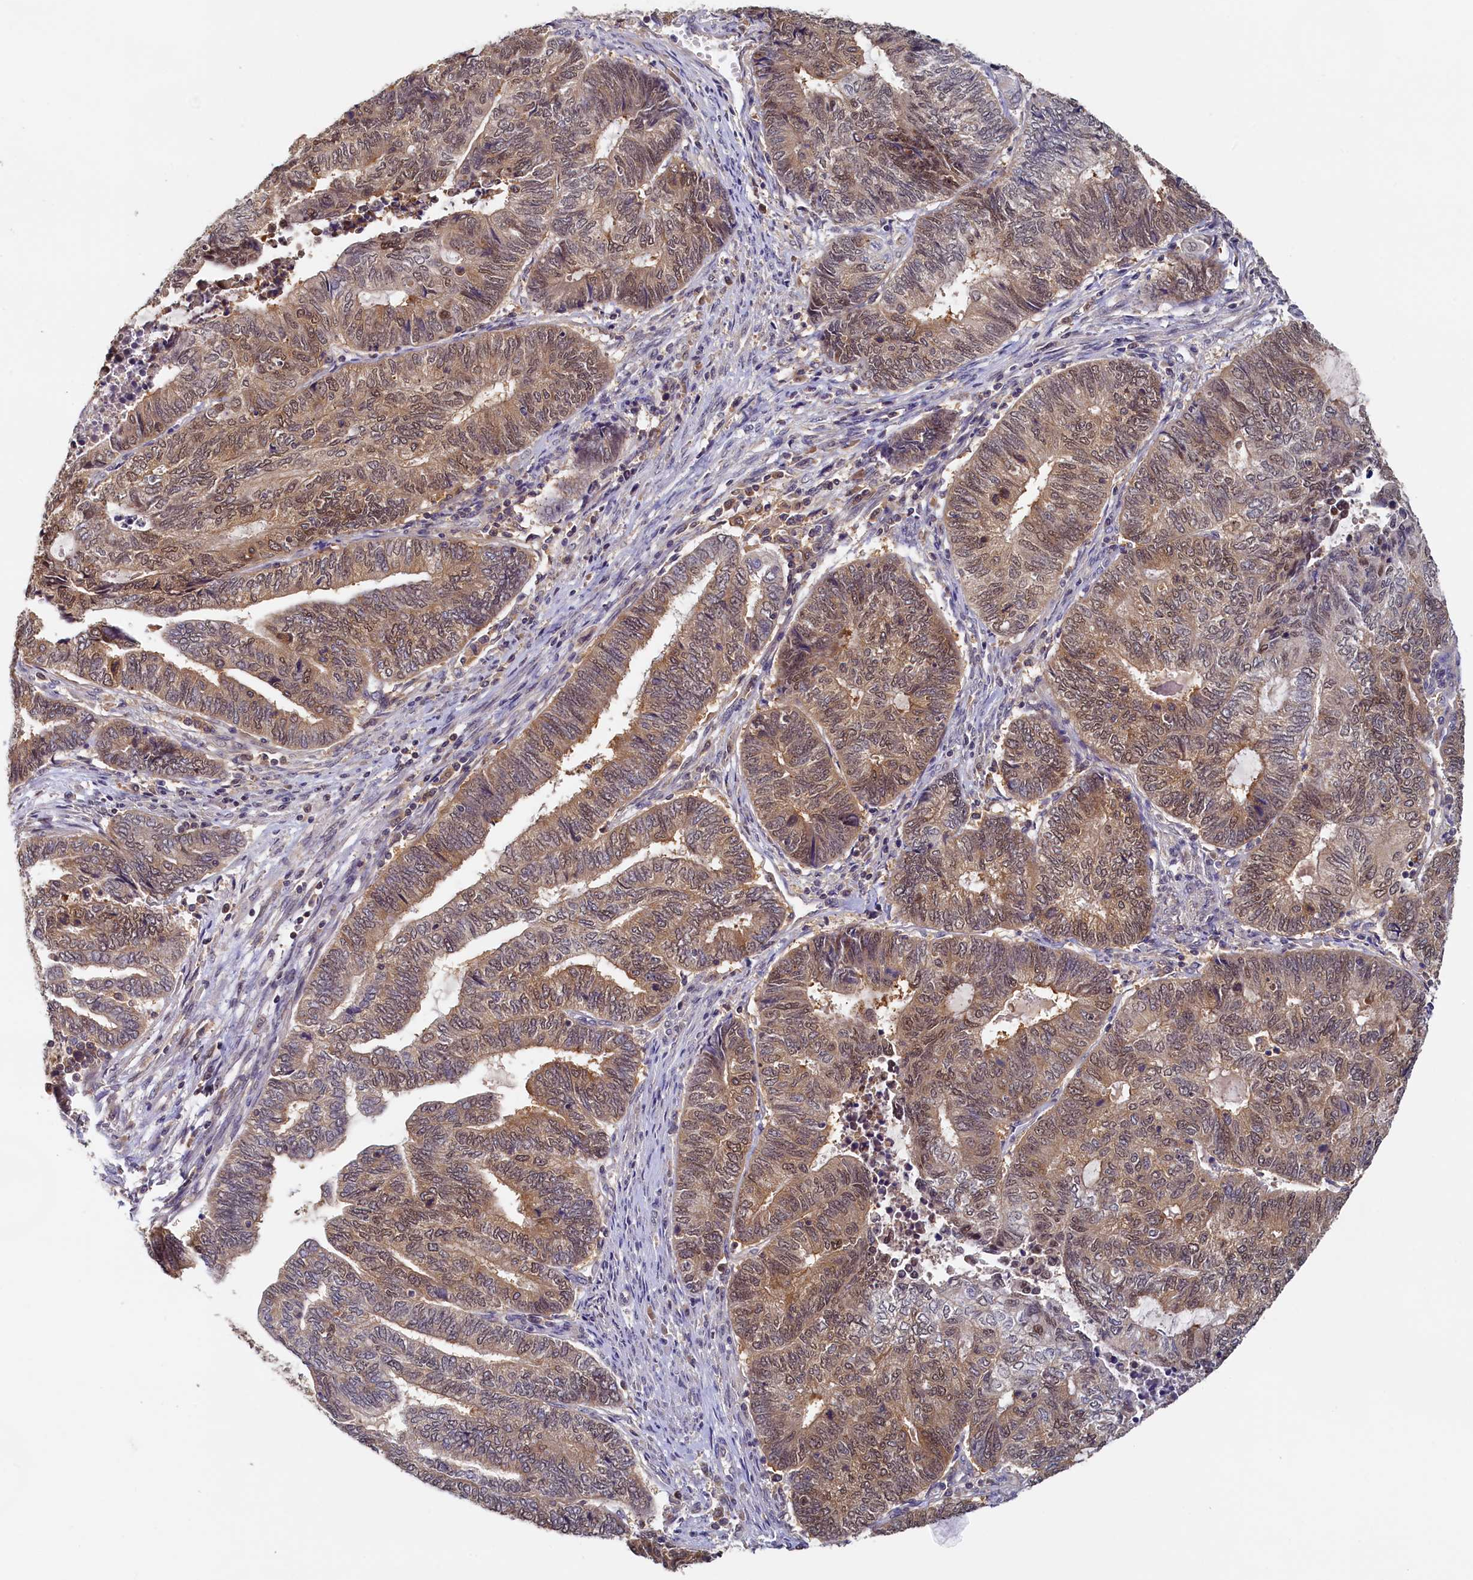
{"staining": {"intensity": "moderate", "quantity": ">75%", "location": "cytoplasmic/membranous,nuclear"}, "tissue": "endometrial cancer", "cell_type": "Tumor cells", "image_type": "cancer", "snomed": [{"axis": "morphology", "description": "Adenocarcinoma, NOS"}, {"axis": "topography", "description": "Uterus"}, {"axis": "topography", "description": "Endometrium"}], "caption": "Immunohistochemistry (IHC) staining of adenocarcinoma (endometrial), which displays medium levels of moderate cytoplasmic/membranous and nuclear positivity in about >75% of tumor cells indicating moderate cytoplasmic/membranous and nuclear protein positivity. The staining was performed using DAB (3,3'-diaminobenzidine) (brown) for protein detection and nuclei were counterstained in hematoxylin (blue).", "gene": "PAAF1", "patient": {"sex": "female", "age": 70}}